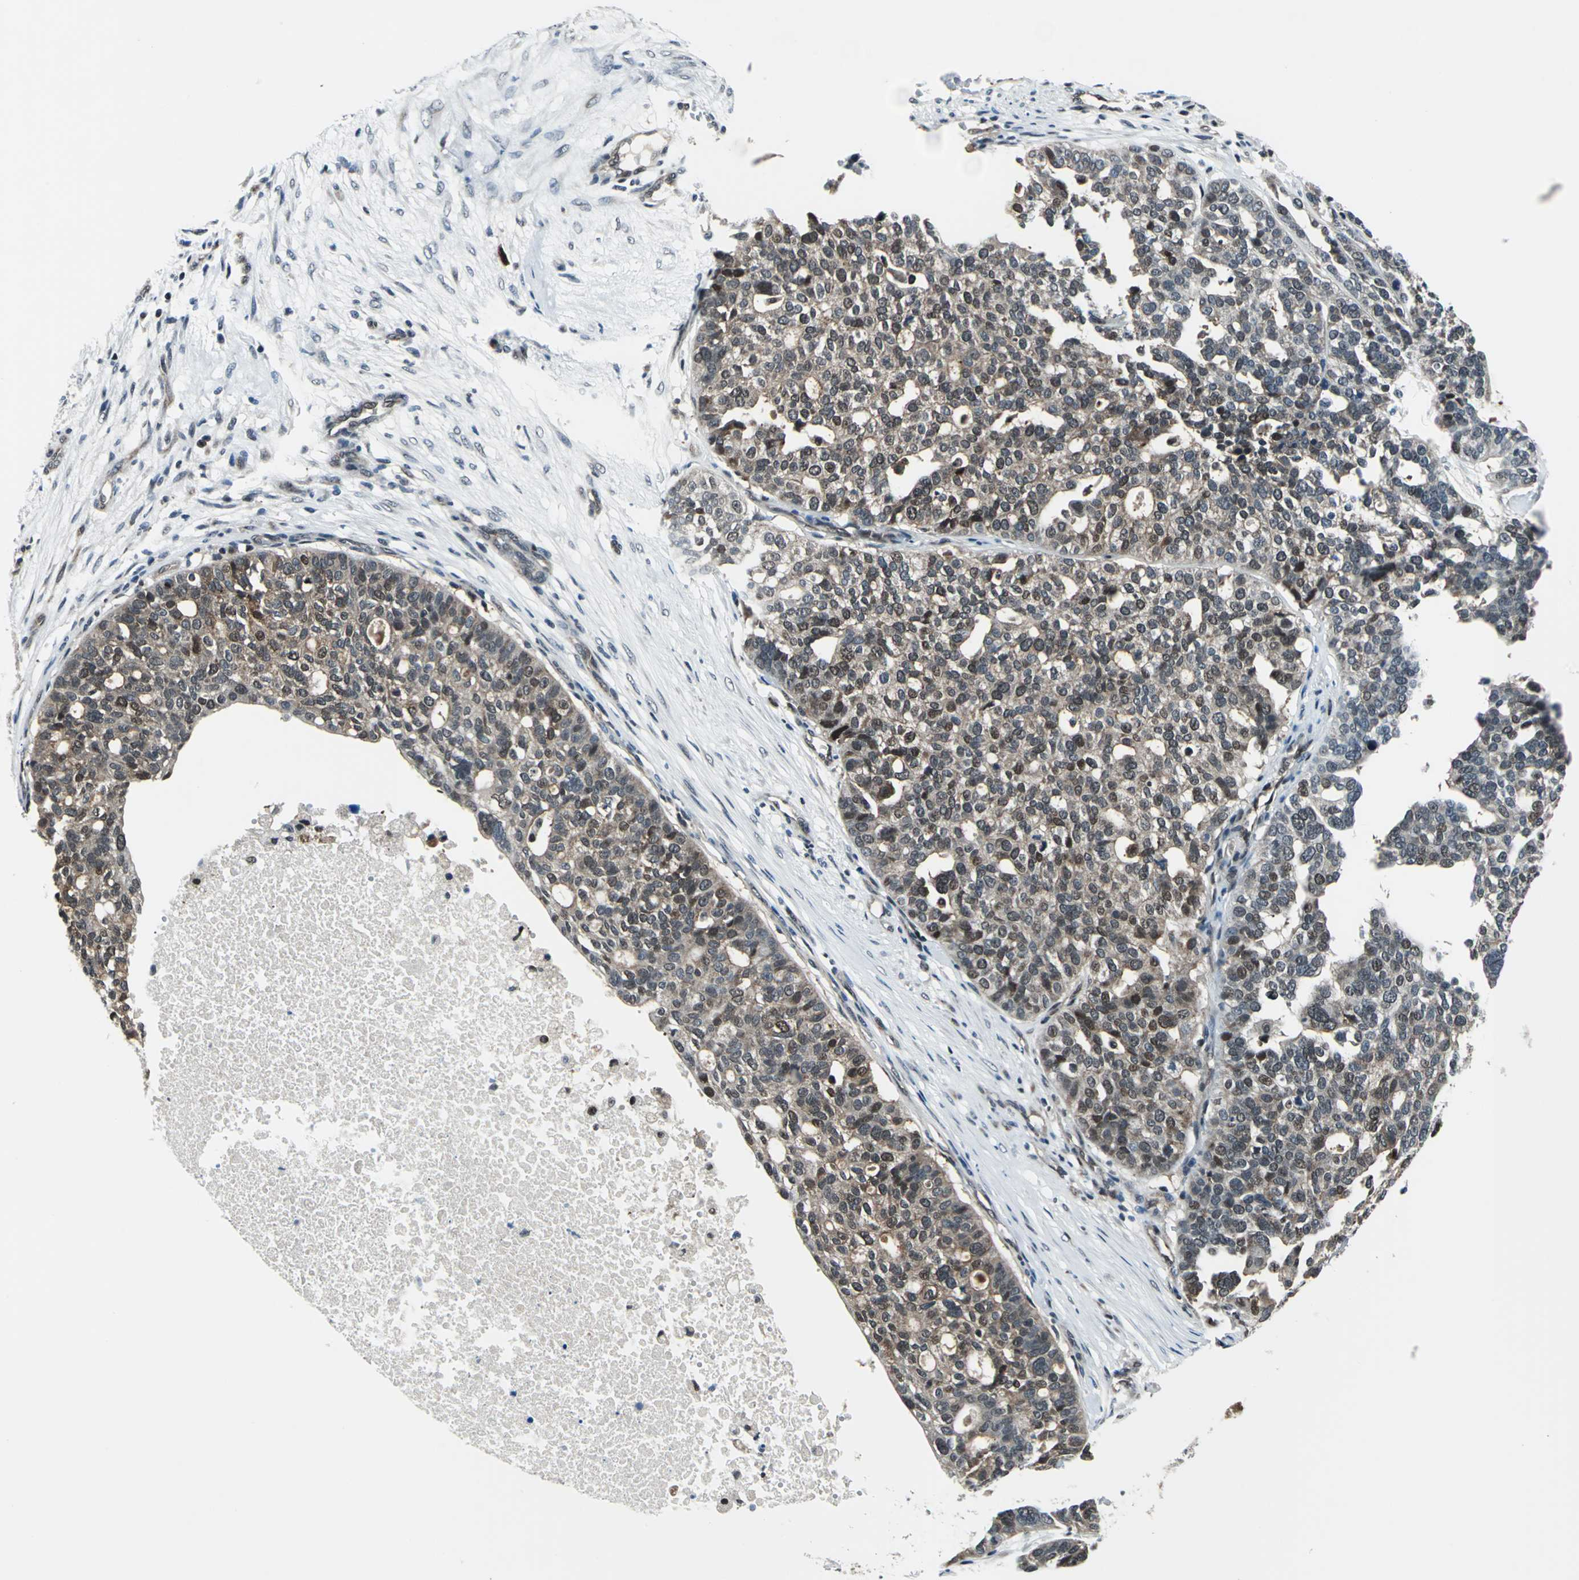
{"staining": {"intensity": "weak", "quantity": ">75%", "location": "cytoplasmic/membranous,nuclear"}, "tissue": "ovarian cancer", "cell_type": "Tumor cells", "image_type": "cancer", "snomed": [{"axis": "morphology", "description": "Cystadenocarcinoma, serous, NOS"}, {"axis": "topography", "description": "Ovary"}], "caption": "Ovarian cancer (serous cystadenocarcinoma) stained with a protein marker demonstrates weak staining in tumor cells.", "gene": "POLR3K", "patient": {"sex": "female", "age": 59}}